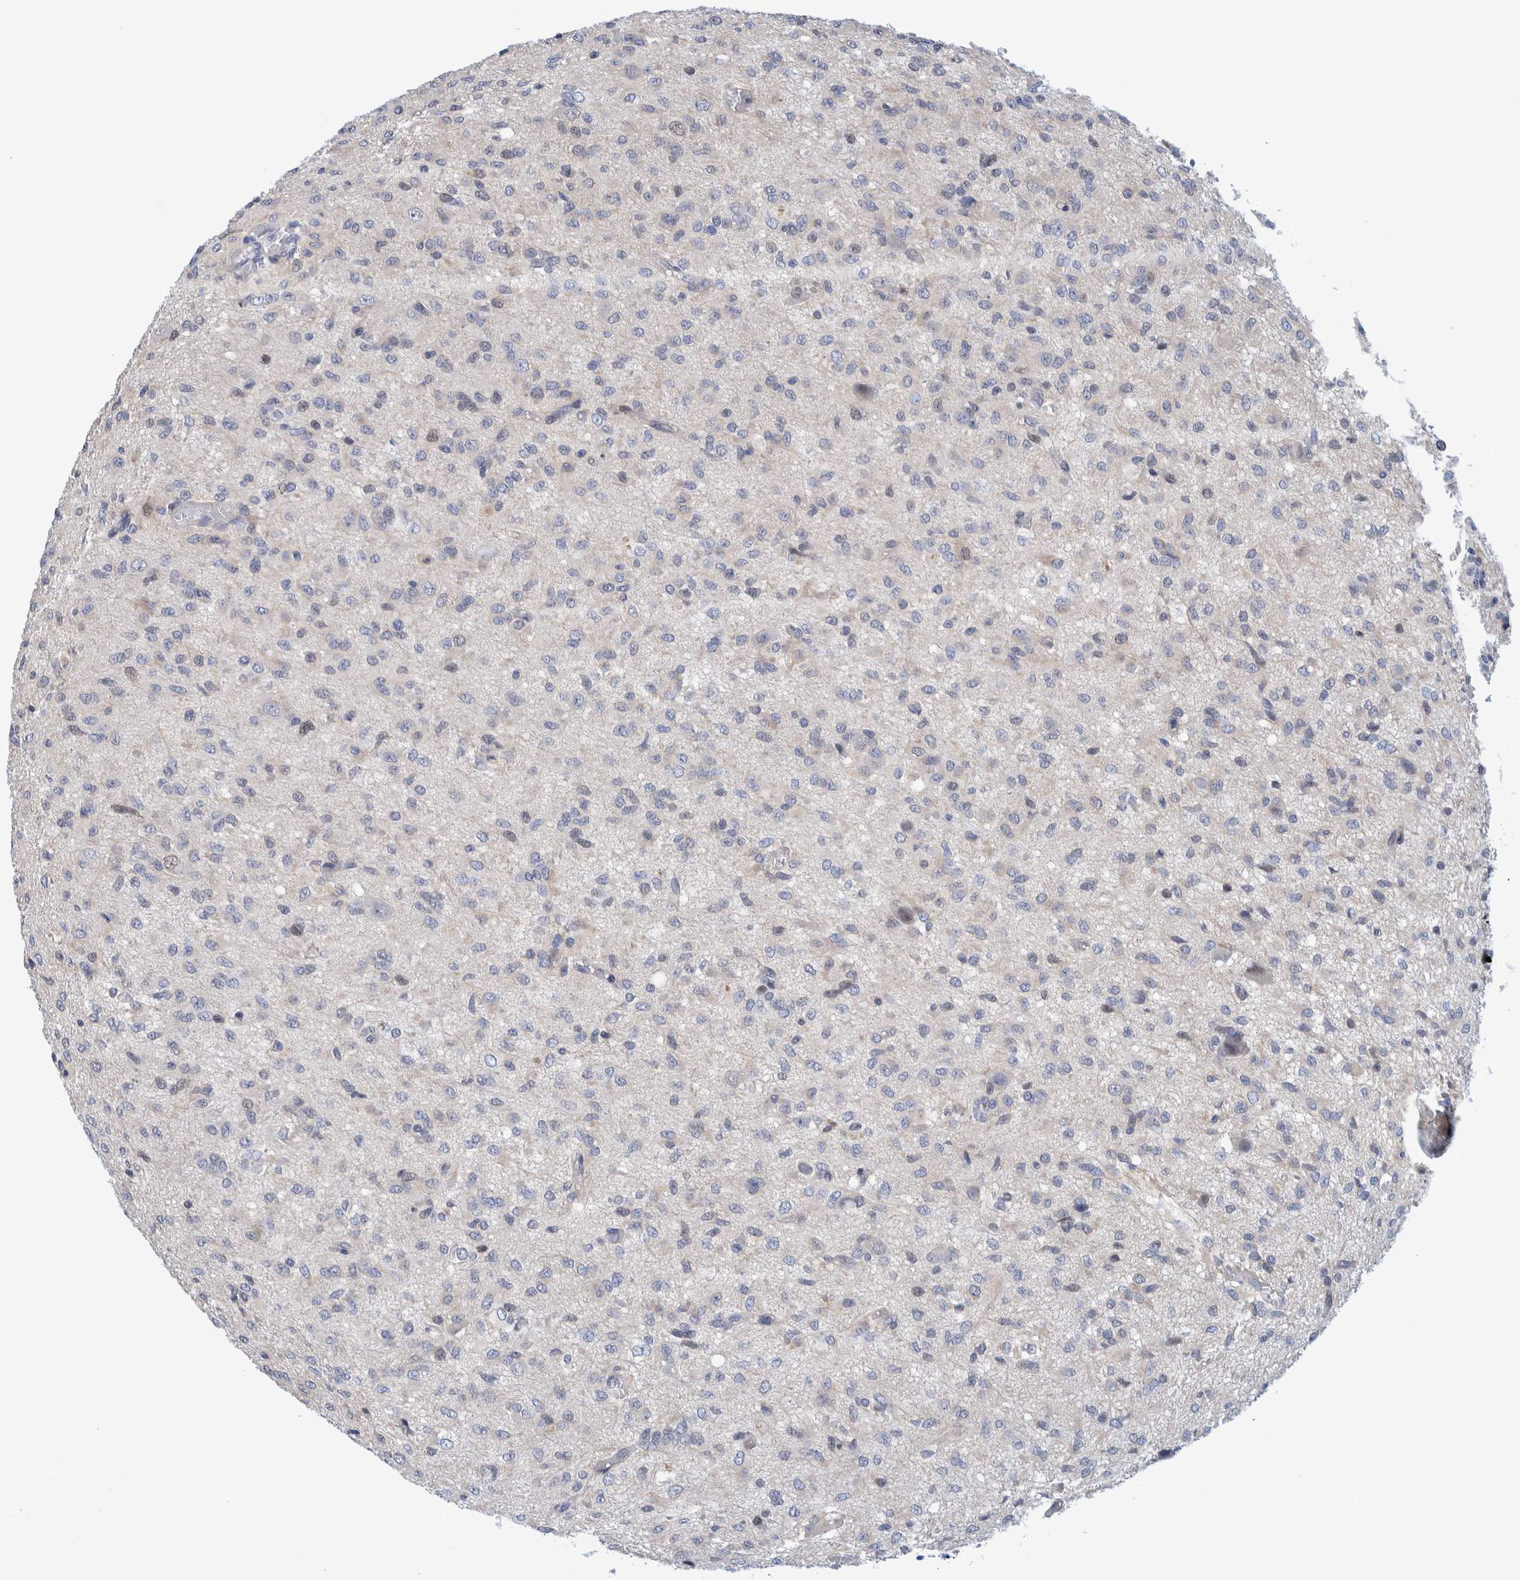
{"staining": {"intensity": "negative", "quantity": "none", "location": "none"}, "tissue": "glioma", "cell_type": "Tumor cells", "image_type": "cancer", "snomed": [{"axis": "morphology", "description": "Glioma, malignant, High grade"}, {"axis": "topography", "description": "Brain"}], "caption": "Immunohistochemistry histopathology image of neoplastic tissue: human high-grade glioma (malignant) stained with DAB (3,3'-diaminobenzidine) demonstrates no significant protein positivity in tumor cells. (DAB IHC with hematoxylin counter stain).", "gene": "PFAS", "patient": {"sex": "female", "age": 59}}